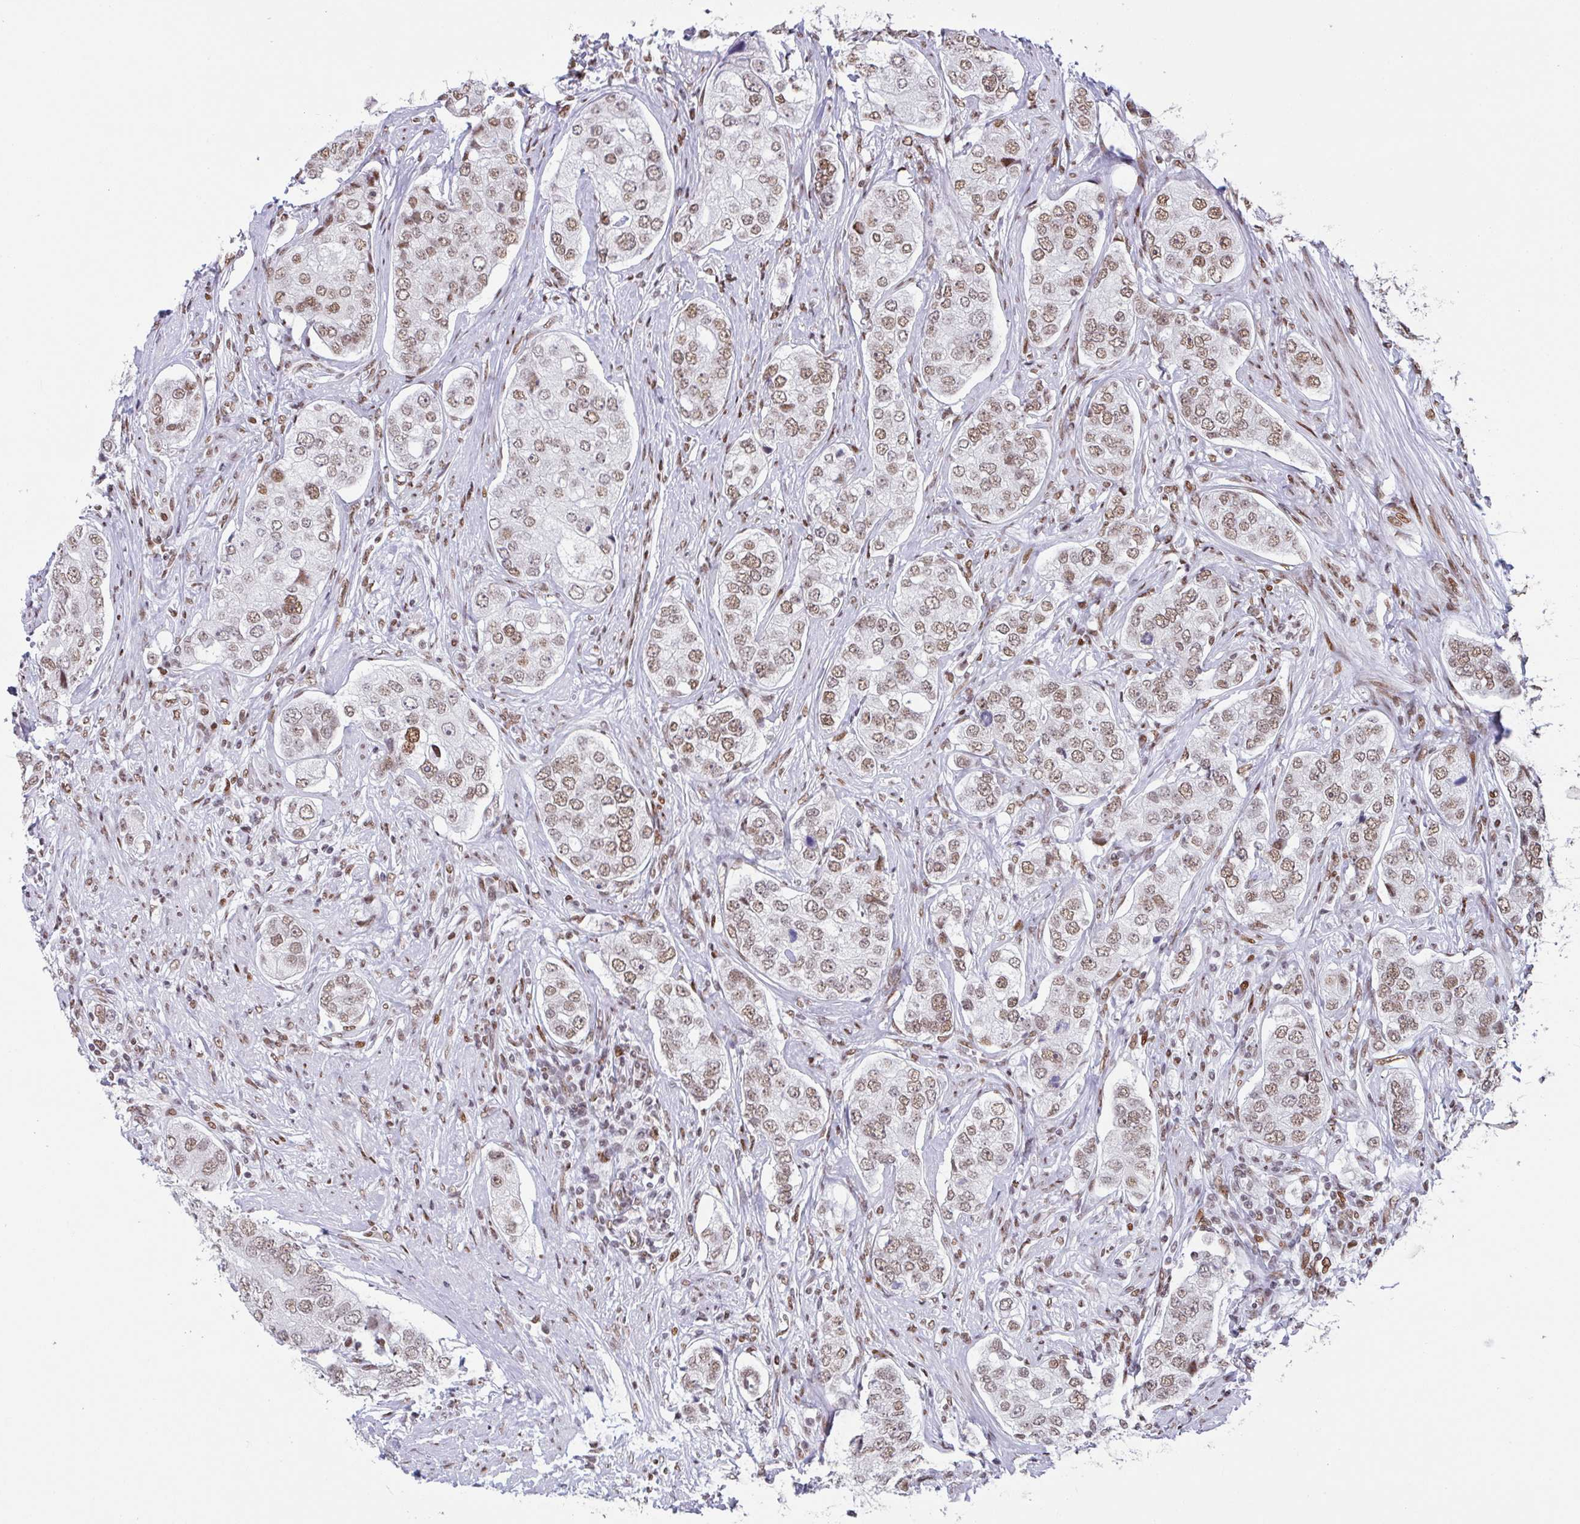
{"staining": {"intensity": "moderate", "quantity": ">75%", "location": "nuclear"}, "tissue": "prostate cancer", "cell_type": "Tumor cells", "image_type": "cancer", "snomed": [{"axis": "morphology", "description": "Adenocarcinoma, High grade"}, {"axis": "topography", "description": "Prostate"}], "caption": "Immunohistochemical staining of human high-grade adenocarcinoma (prostate) demonstrates moderate nuclear protein expression in approximately >75% of tumor cells.", "gene": "CLP1", "patient": {"sex": "male", "age": 60}}